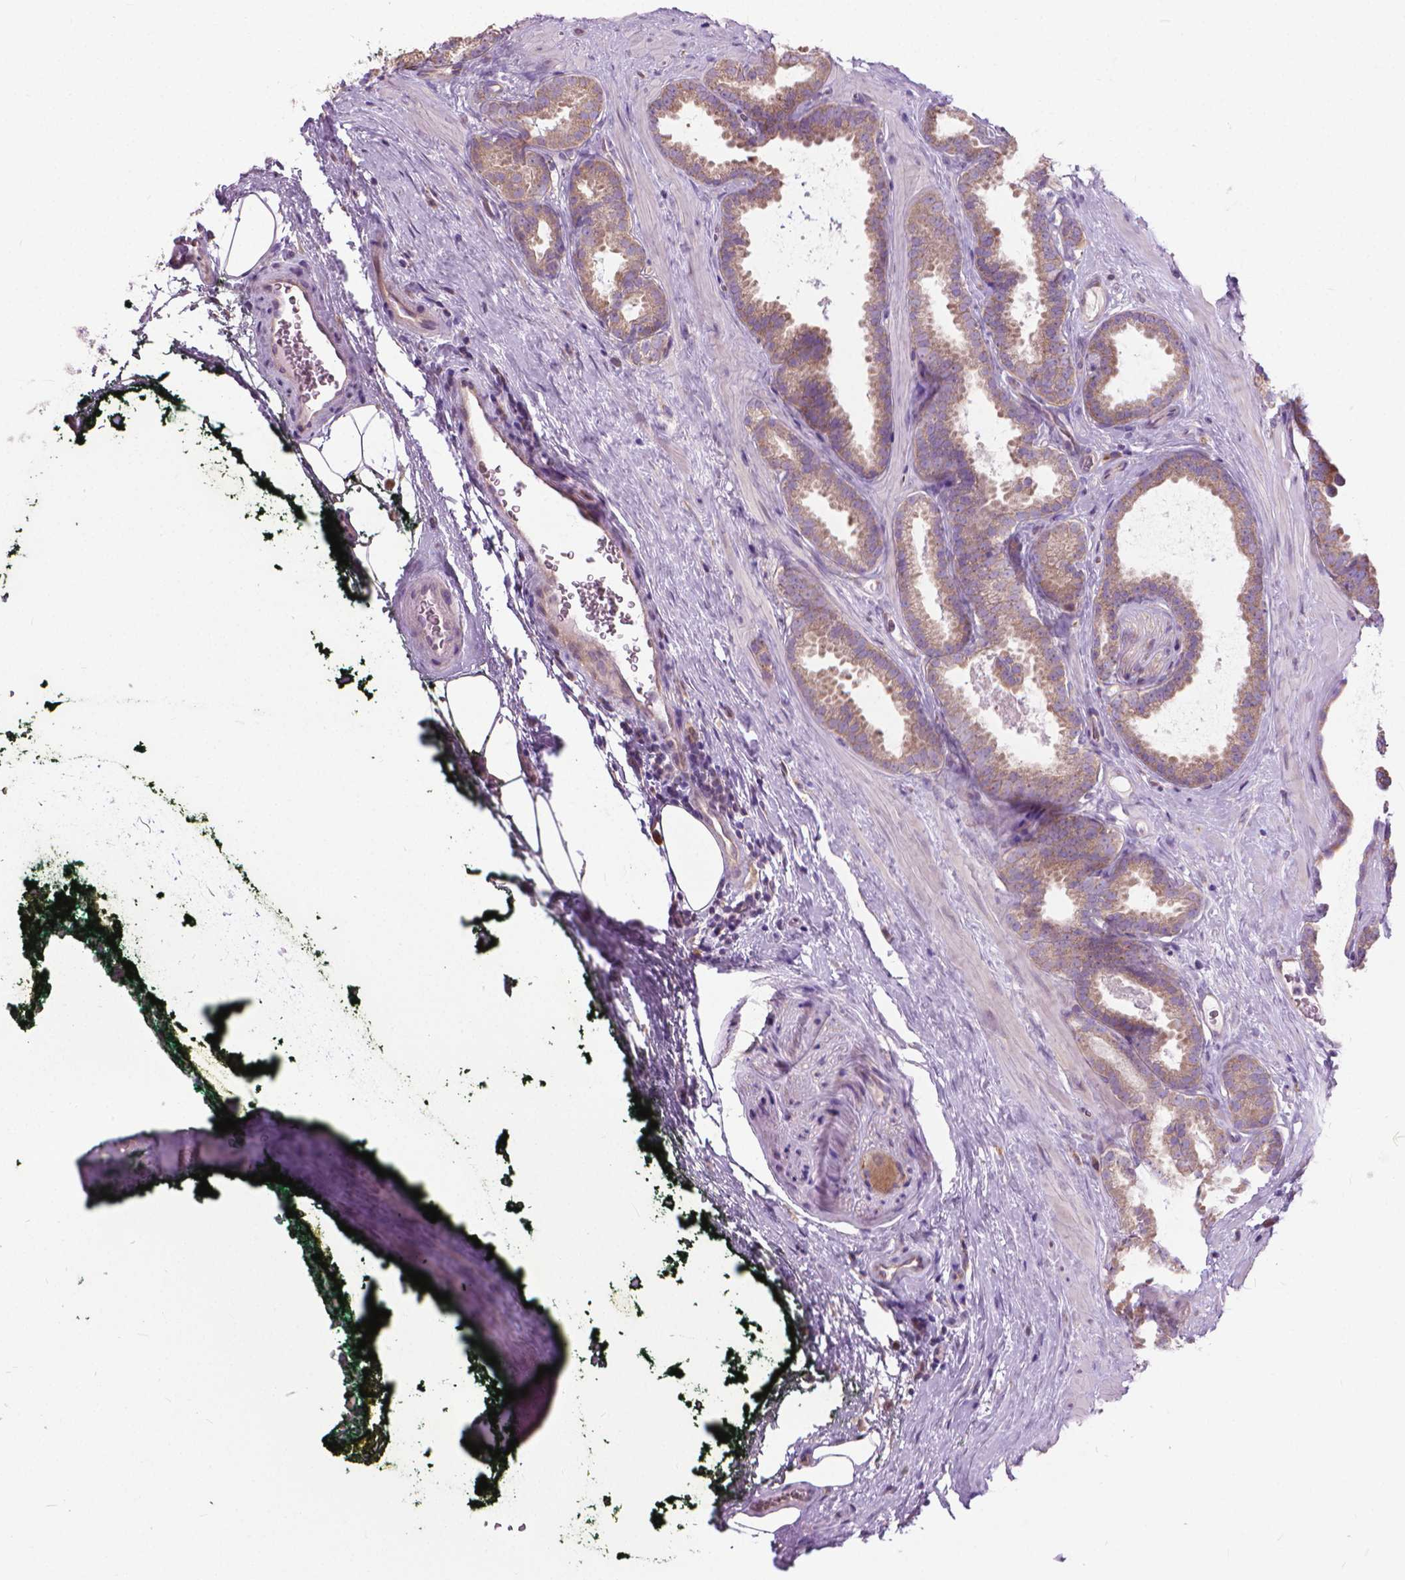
{"staining": {"intensity": "moderate", "quantity": ">75%", "location": "cytoplasmic/membranous"}, "tissue": "prostate cancer", "cell_type": "Tumor cells", "image_type": "cancer", "snomed": [{"axis": "morphology", "description": "Adenocarcinoma, NOS"}, {"axis": "topography", "description": "Prostate"}], "caption": "DAB (3,3'-diaminobenzidine) immunohistochemical staining of human prostate adenocarcinoma exhibits moderate cytoplasmic/membranous protein expression in approximately >75% of tumor cells.", "gene": "NUDT1", "patient": {"sex": "male", "age": 64}}